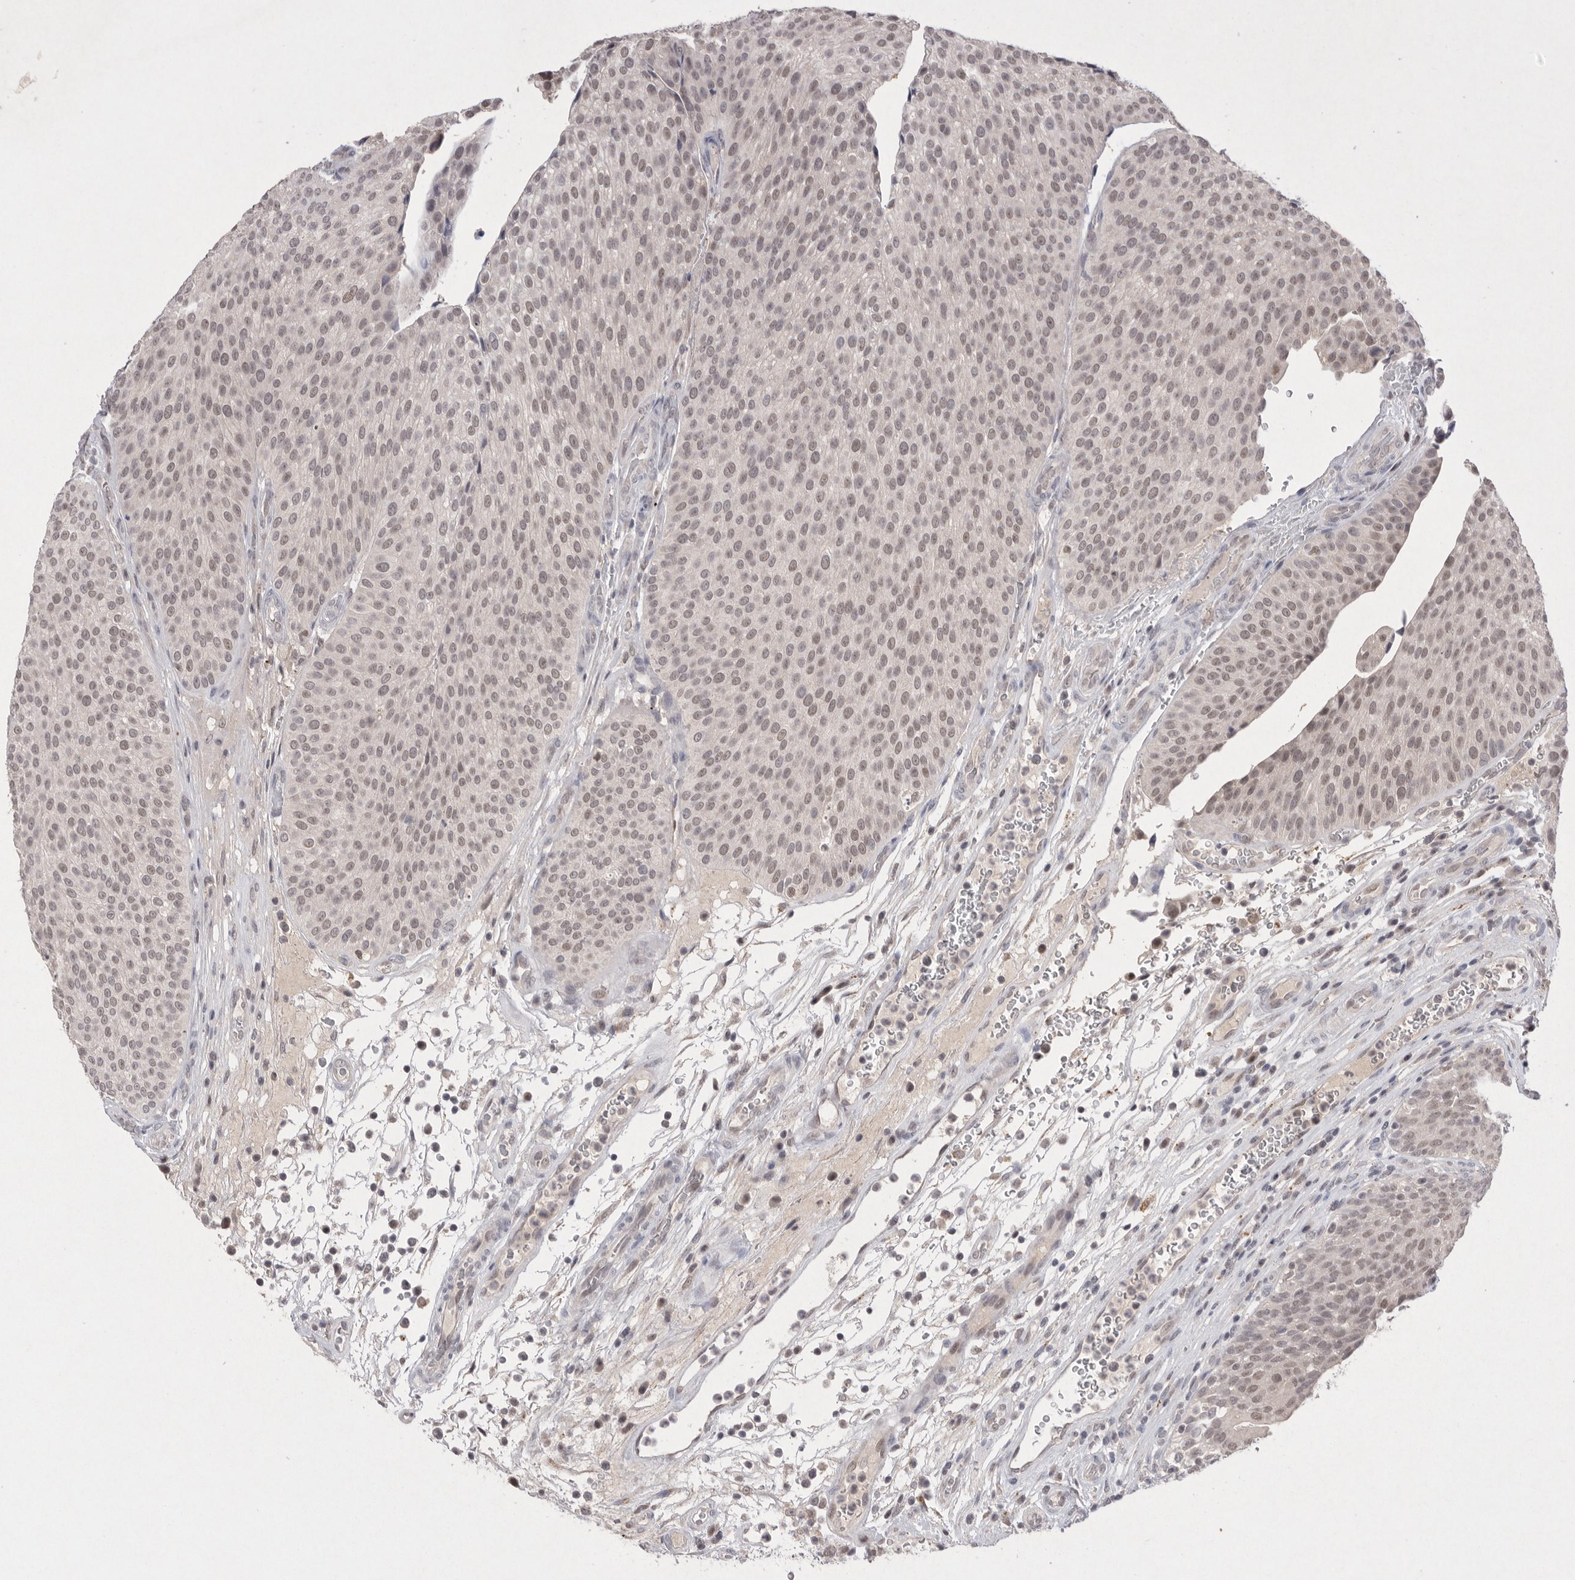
{"staining": {"intensity": "weak", "quantity": ">75%", "location": "nuclear"}, "tissue": "urothelial cancer", "cell_type": "Tumor cells", "image_type": "cancer", "snomed": [{"axis": "morphology", "description": "Normal tissue, NOS"}, {"axis": "morphology", "description": "Urothelial carcinoma, Low grade"}, {"axis": "topography", "description": "Smooth muscle"}, {"axis": "topography", "description": "Urinary bladder"}], "caption": "Immunohistochemical staining of low-grade urothelial carcinoma displays low levels of weak nuclear expression in about >75% of tumor cells.", "gene": "HUS1", "patient": {"sex": "male", "age": 60}}